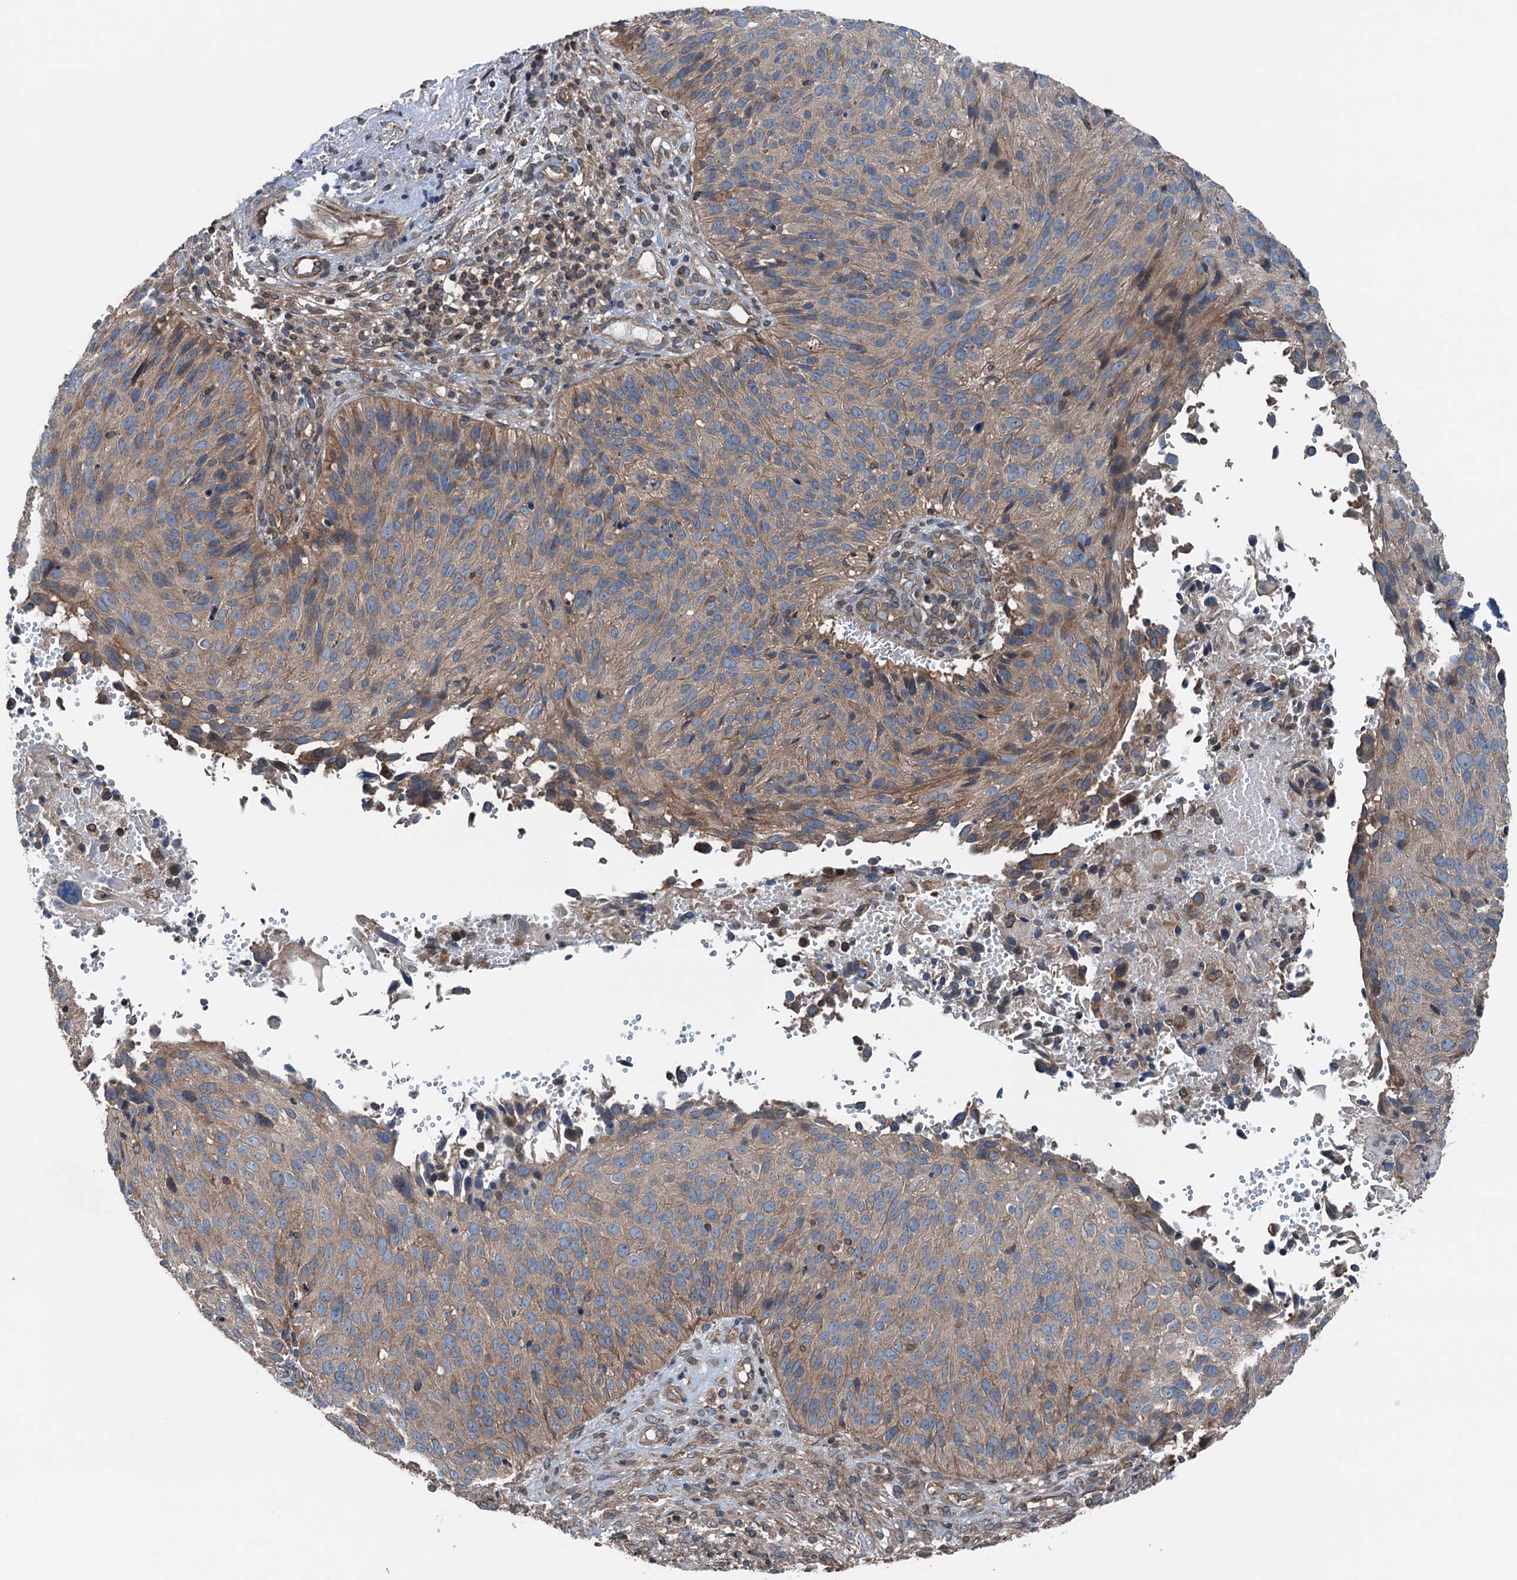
{"staining": {"intensity": "moderate", "quantity": ">75%", "location": "cytoplasmic/membranous"}, "tissue": "cervical cancer", "cell_type": "Tumor cells", "image_type": "cancer", "snomed": [{"axis": "morphology", "description": "Squamous cell carcinoma, NOS"}, {"axis": "topography", "description": "Cervix"}], "caption": "The histopathology image demonstrates immunohistochemical staining of cervical cancer. There is moderate cytoplasmic/membranous positivity is present in approximately >75% of tumor cells.", "gene": "TRAPPC8", "patient": {"sex": "female", "age": 74}}